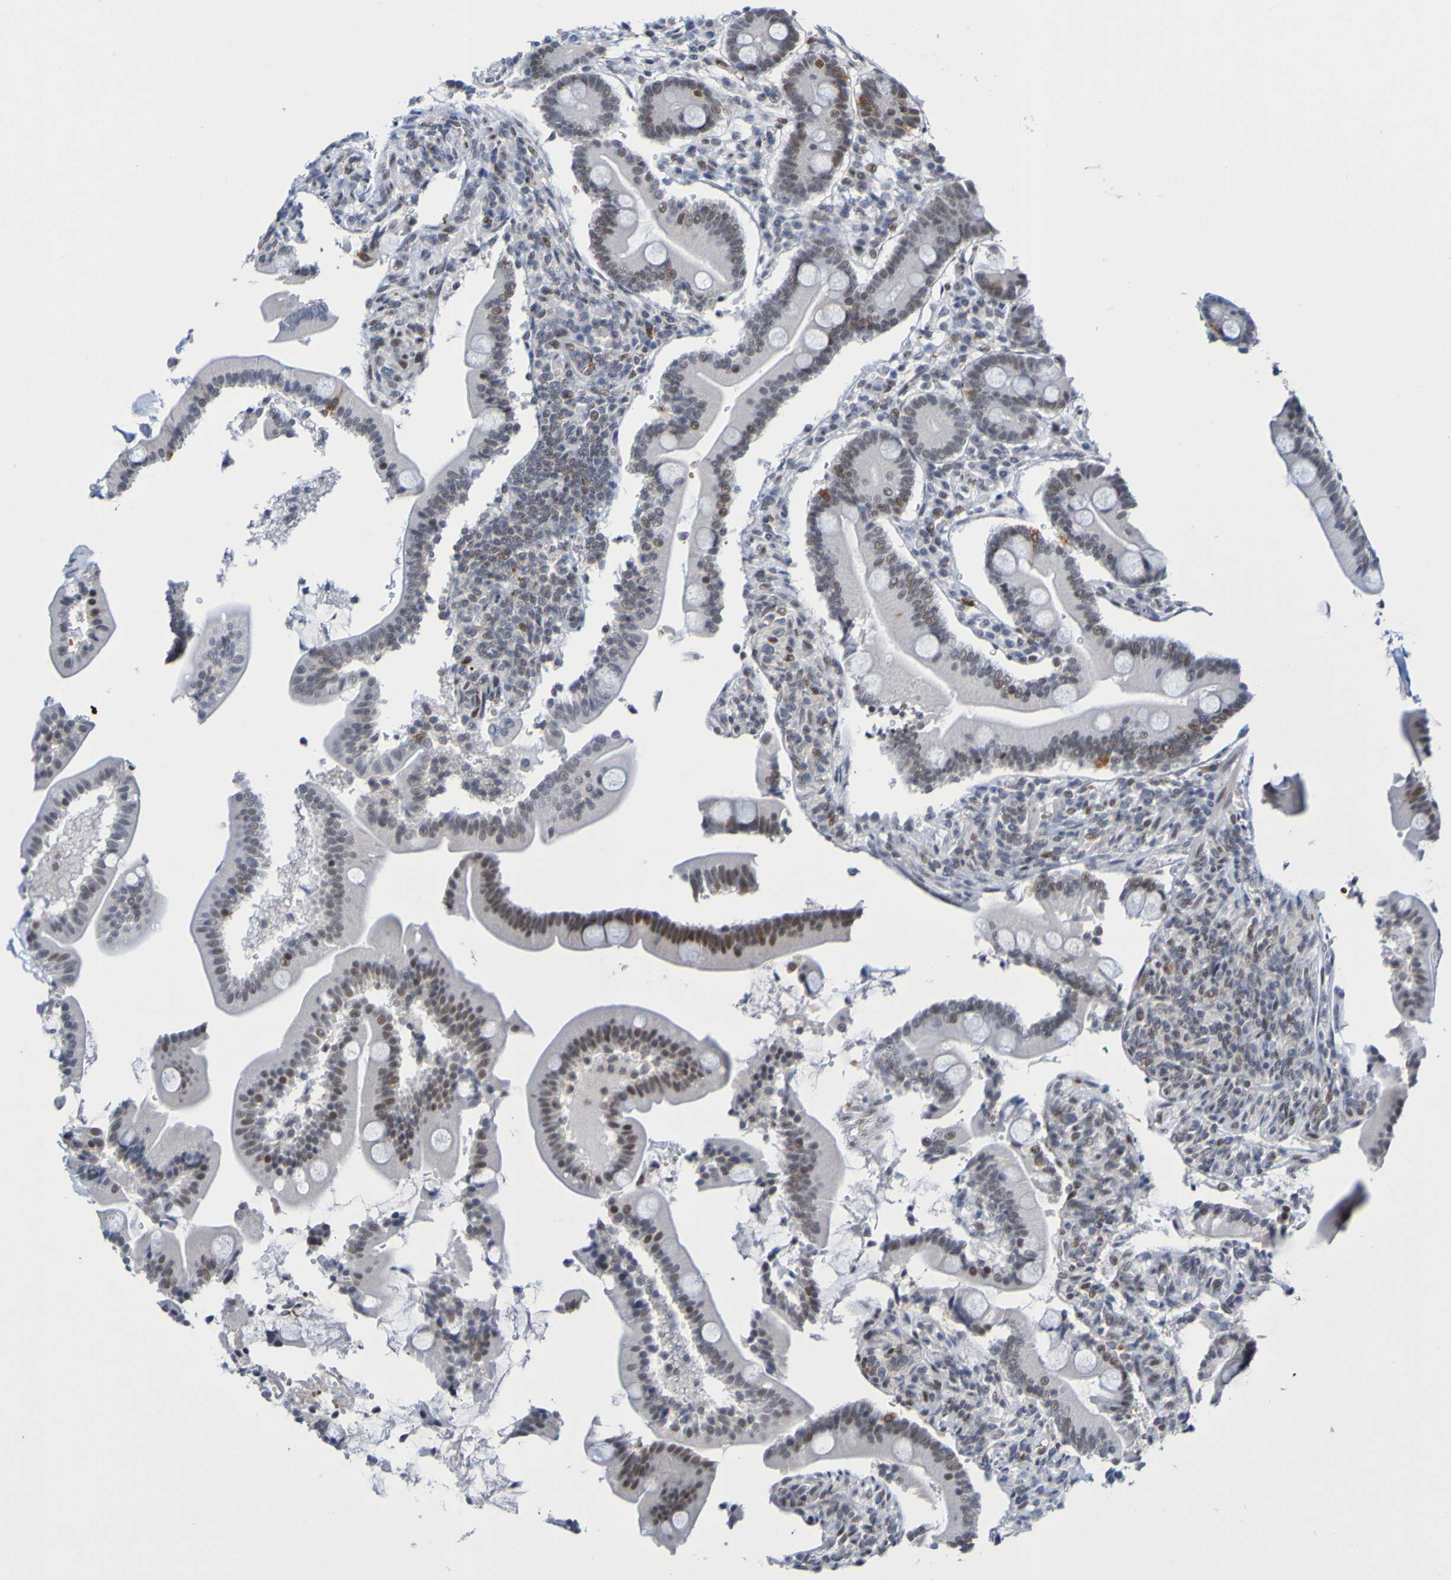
{"staining": {"intensity": "strong", "quantity": "<25%", "location": "nuclear"}, "tissue": "duodenum", "cell_type": "Glandular cells", "image_type": "normal", "snomed": [{"axis": "morphology", "description": "Normal tissue, NOS"}, {"axis": "topography", "description": "Duodenum"}], "caption": "Strong nuclear protein expression is seen in approximately <25% of glandular cells in duodenum.", "gene": "PCGF1", "patient": {"sex": "male", "age": 54}}